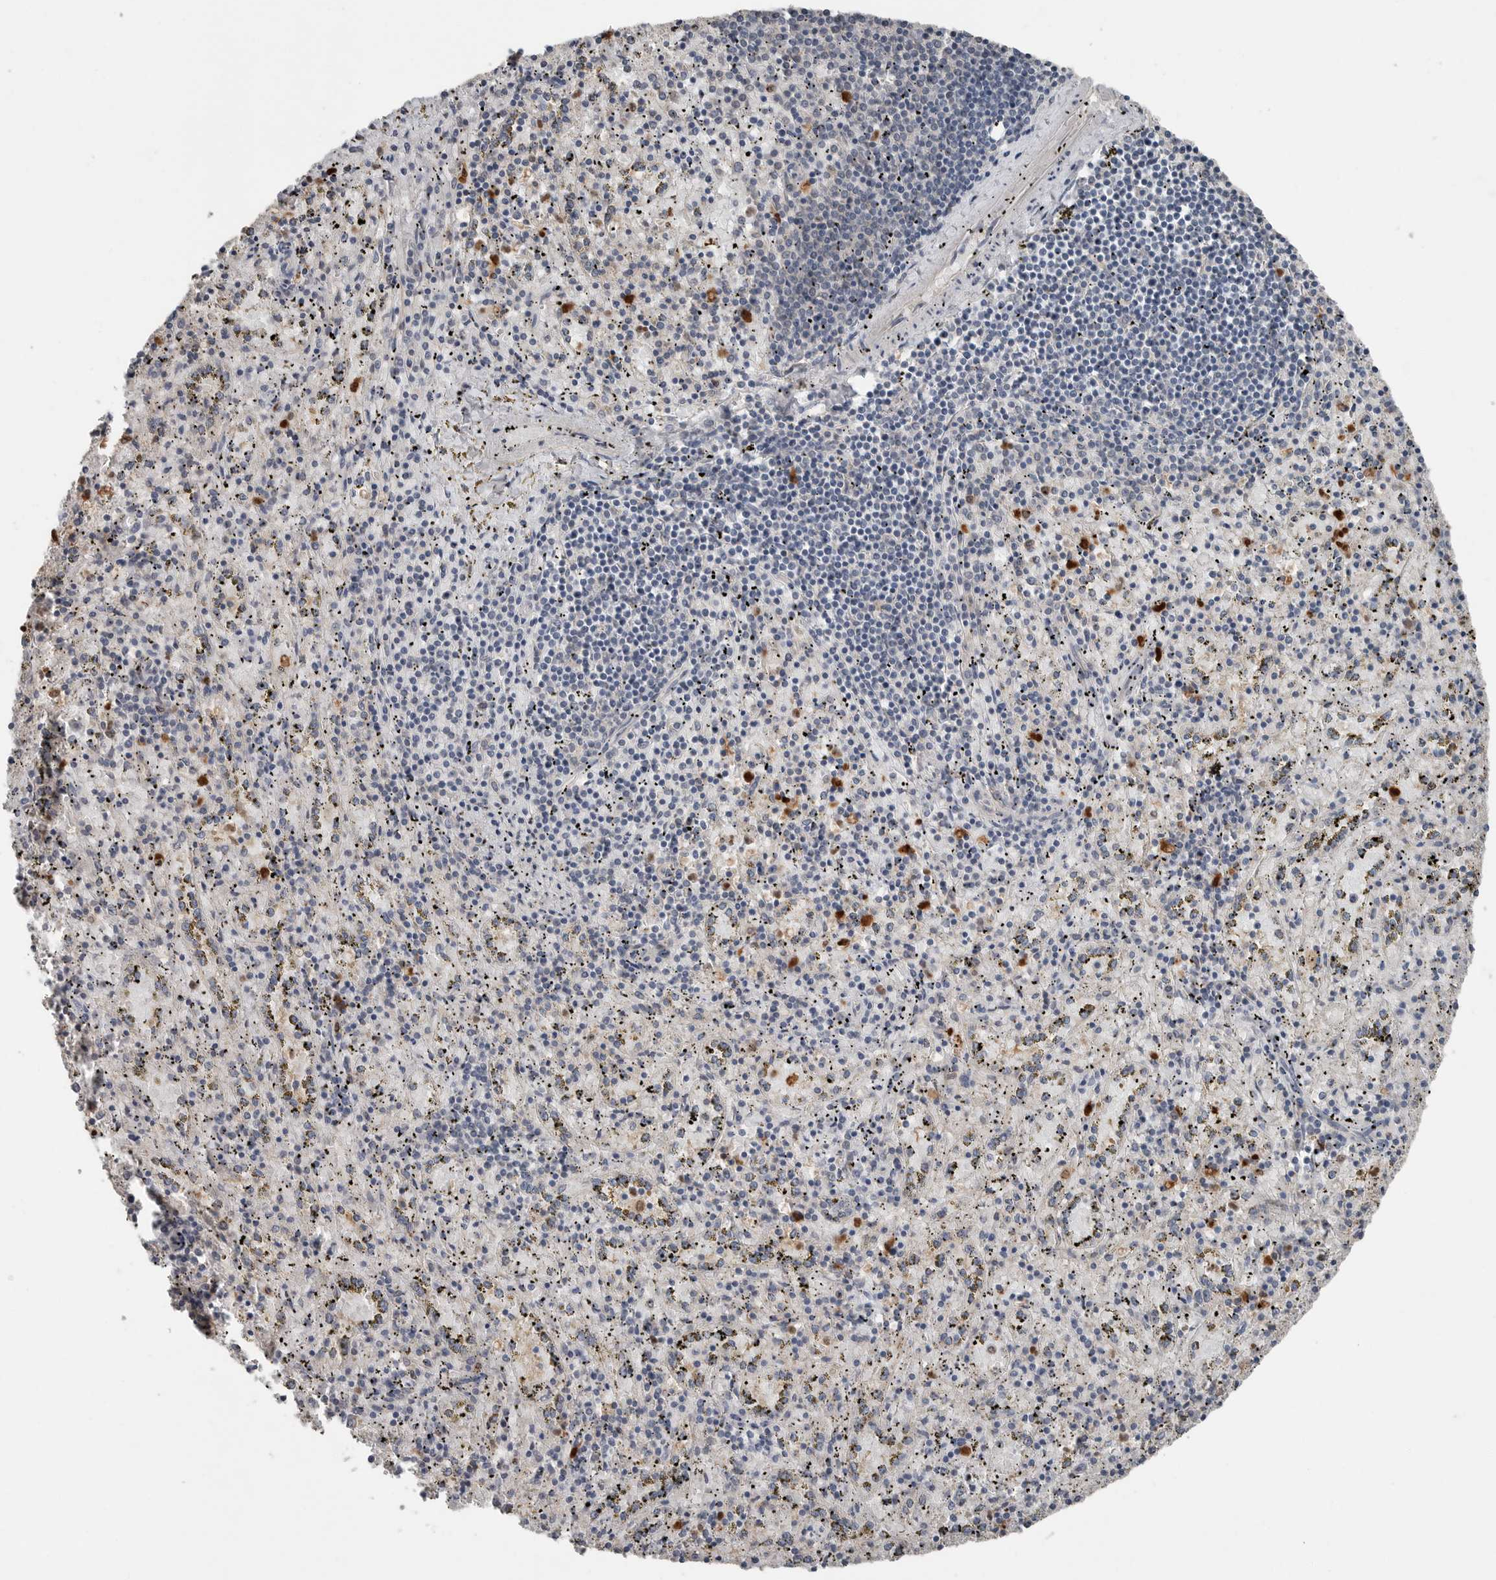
{"staining": {"intensity": "strong", "quantity": "25%-75%", "location": "cytoplasmic/membranous,nuclear"}, "tissue": "spleen", "cell_type": "Cells in red pulp", "image_type": "normal", "snomed": [{"axis": "morphology", "description": "Normal tissue, NOS"}, {"axis": "topography", "description": "Spleen"}], "caption": "Strong cytoplasmic/membranous,nuclear positivity for a protein is present in about 25%-75% of cells in red pulp of unremarkable spleen using immunohistochemistry (IHC).", "gene": "SCP2", "patient": {"sex": "male", "age": 11}}